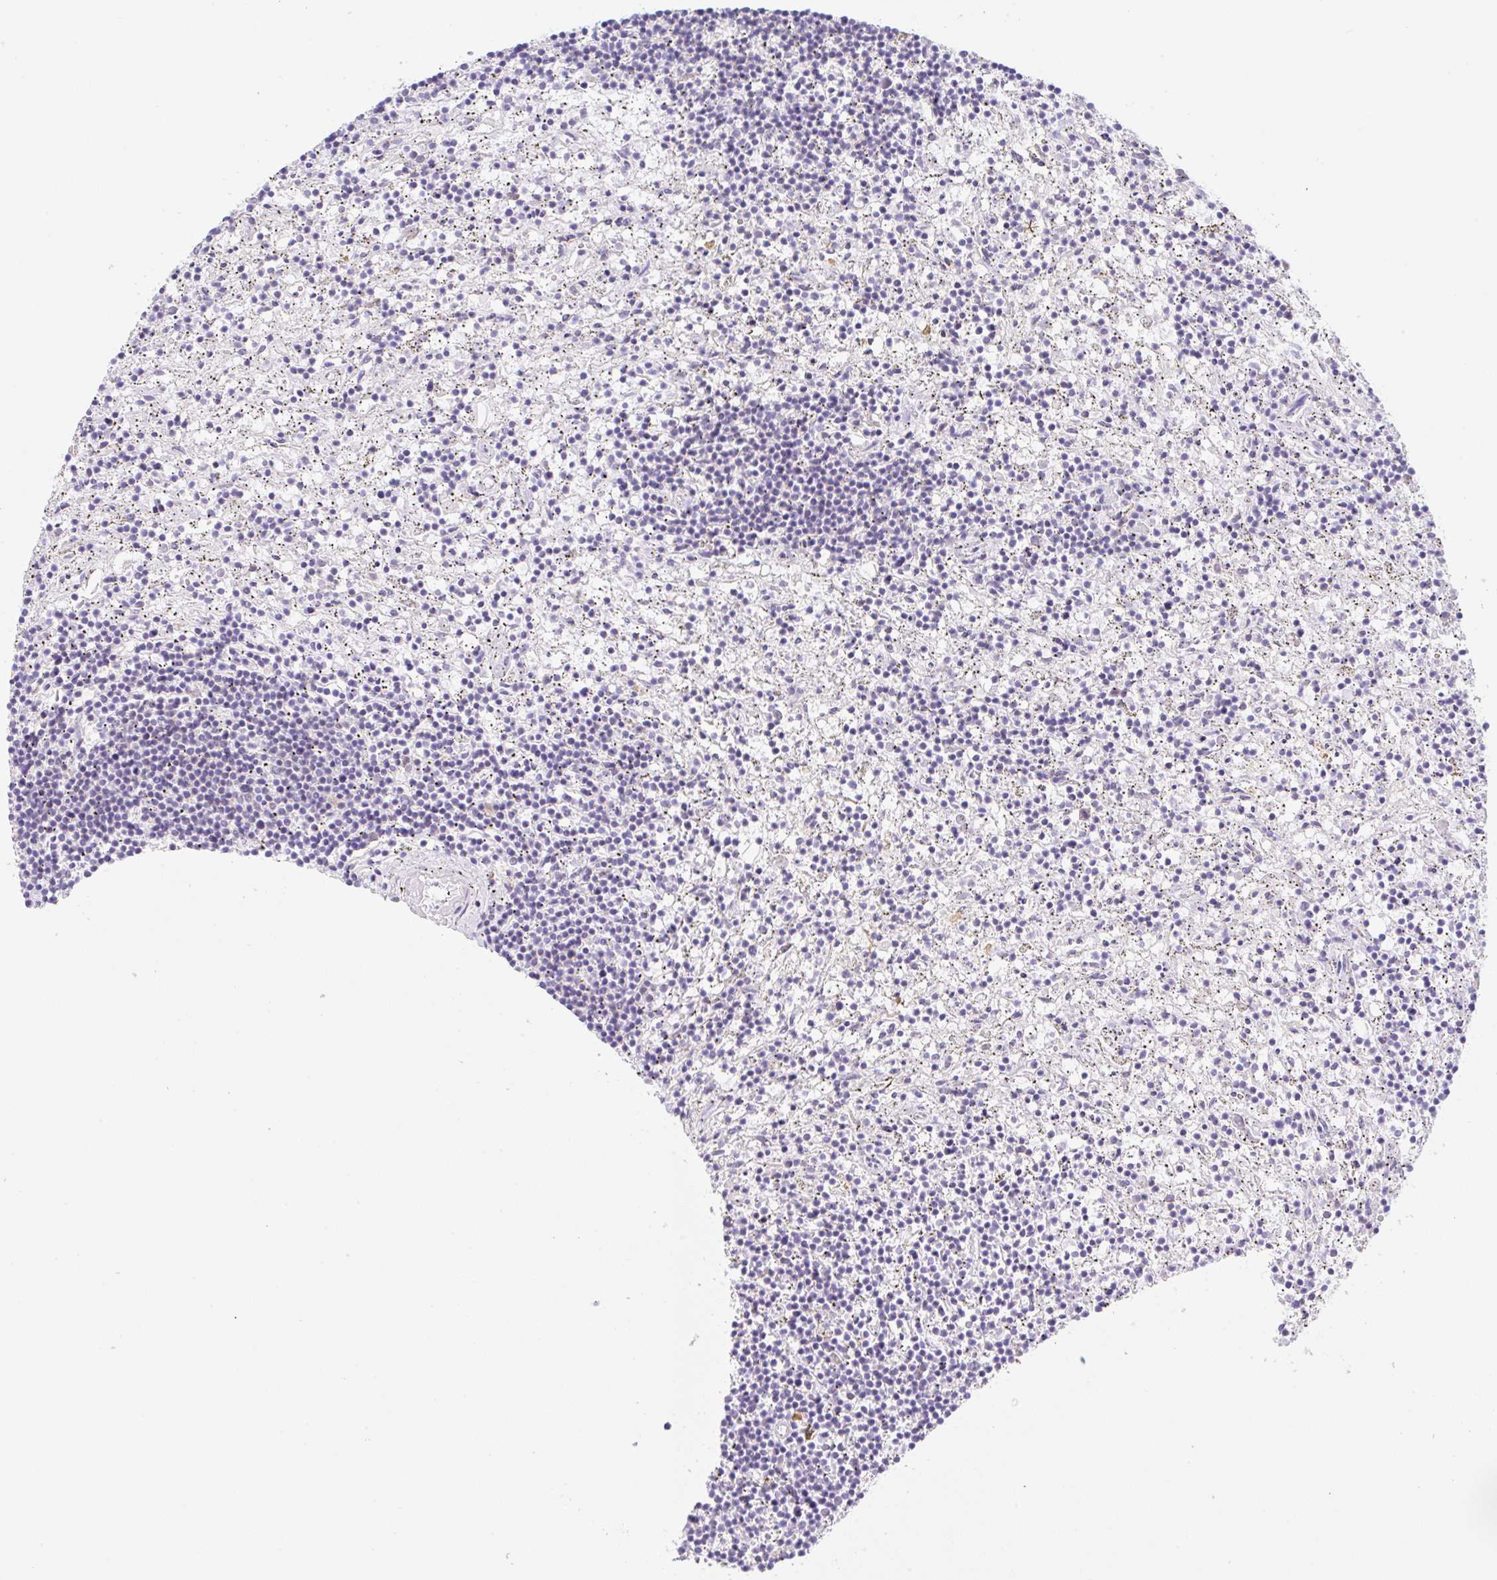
{"staining": {"intensity": "negative", "quantity": "none", "location": "none"}, "tissue": "lymphoma", "cell_type": "Tumor cells", "image_type": "cancer", "snomed": [{"axis": "morphology", "description": "Malignant lymphoma, non-Hodgkin's type, Low grade"}, {"axis": "topography", "description": "Spleen"}], "caption": "Tumor cells are negative for brown protein staining in lymphoma.", "gene": "TBPL2", "patient": {"sex": "male", "age": 76}}